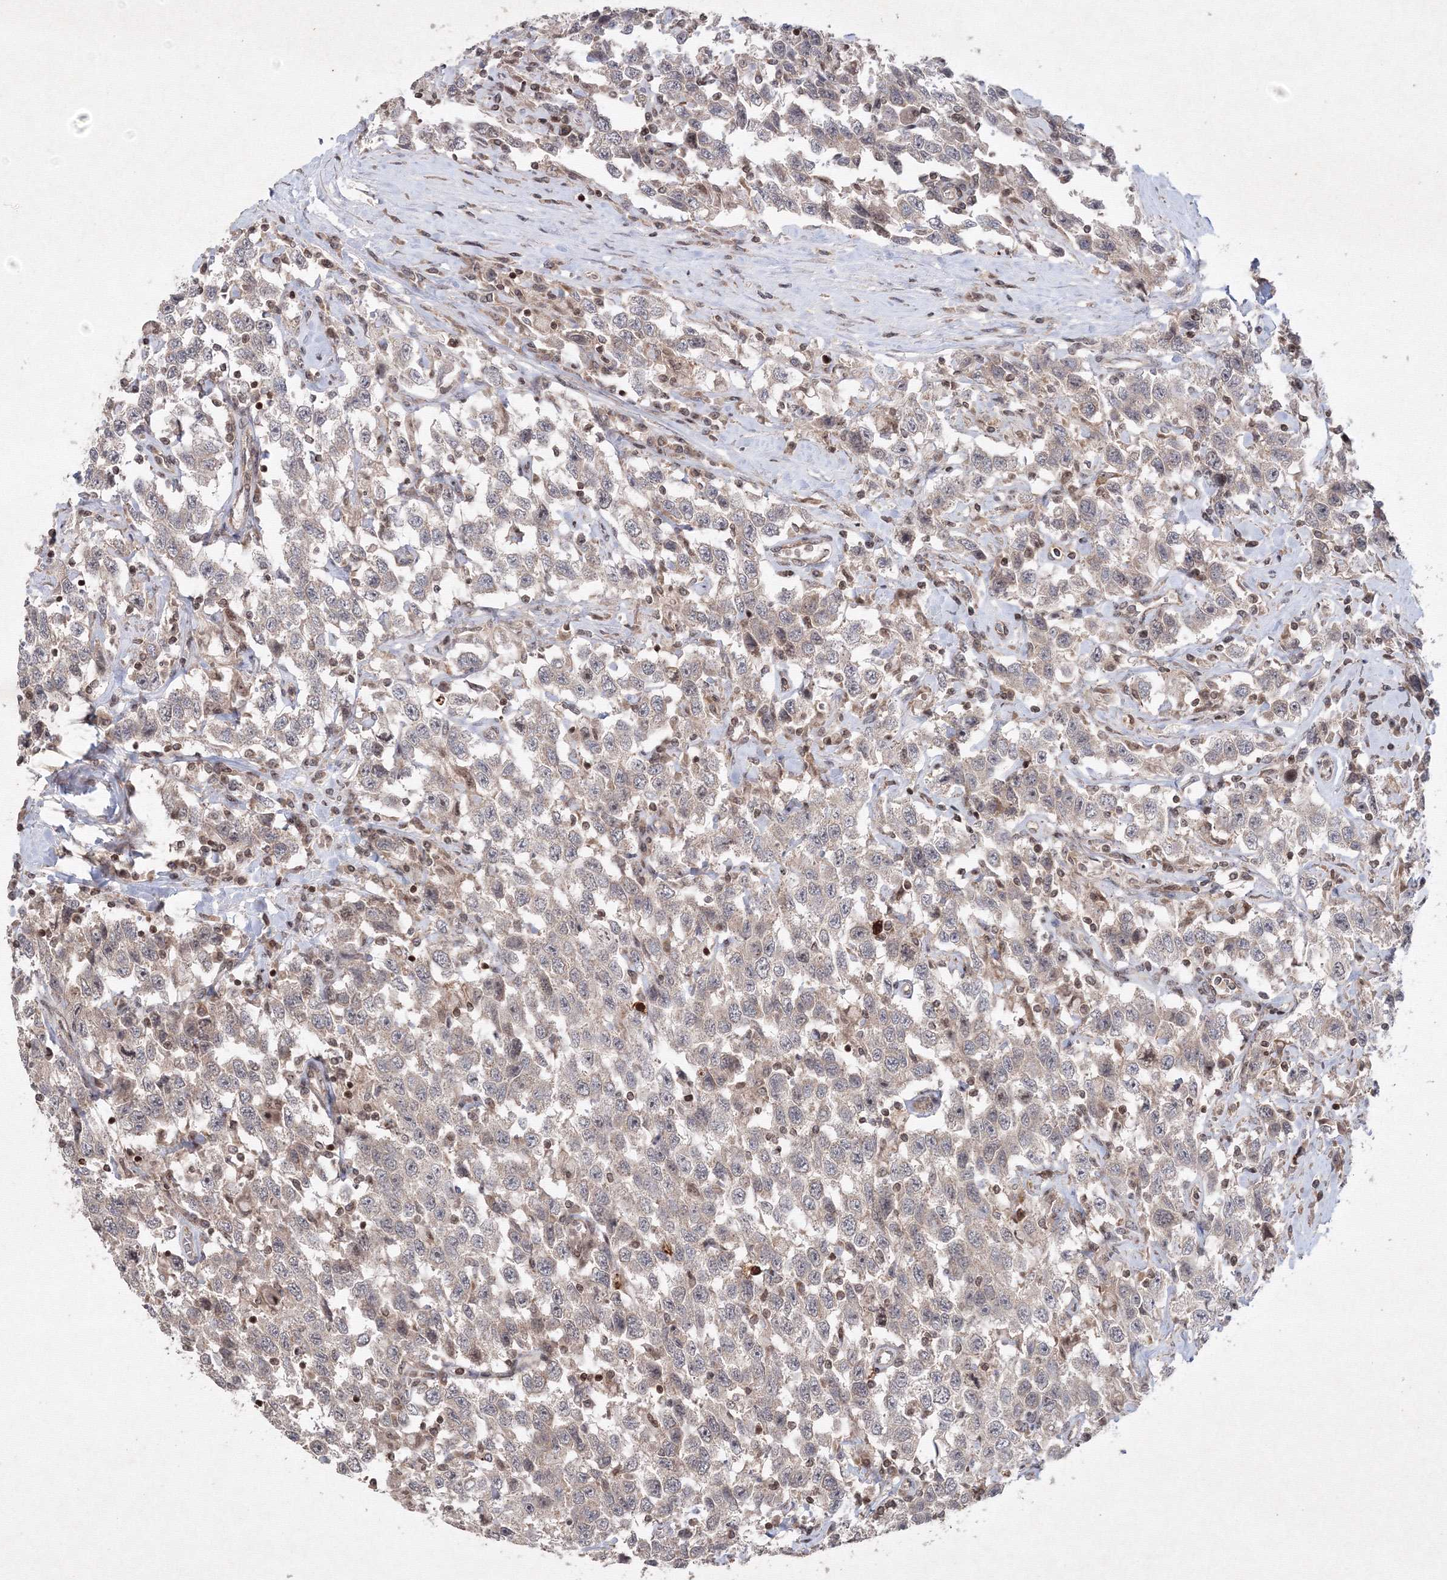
{"staining": {"intensity": "weak", "quantity": "<25%", "location": "cytoplasmic/membranous"}, "tissue": "testis cancer", "cell_type": "Tumor cells", "image_type": "cancer", "snomed": [{"axis": "morphology", "description": "Seminoma, NOS"}, {"axis": "topography", "description": "Testis"}], "caption": "Human testis cancer stained for a protein using immunohistochemistry reveals no expression in tumor cells.", "gene": "MKRN2", "patient": {"sex": "male", "age": 41}}